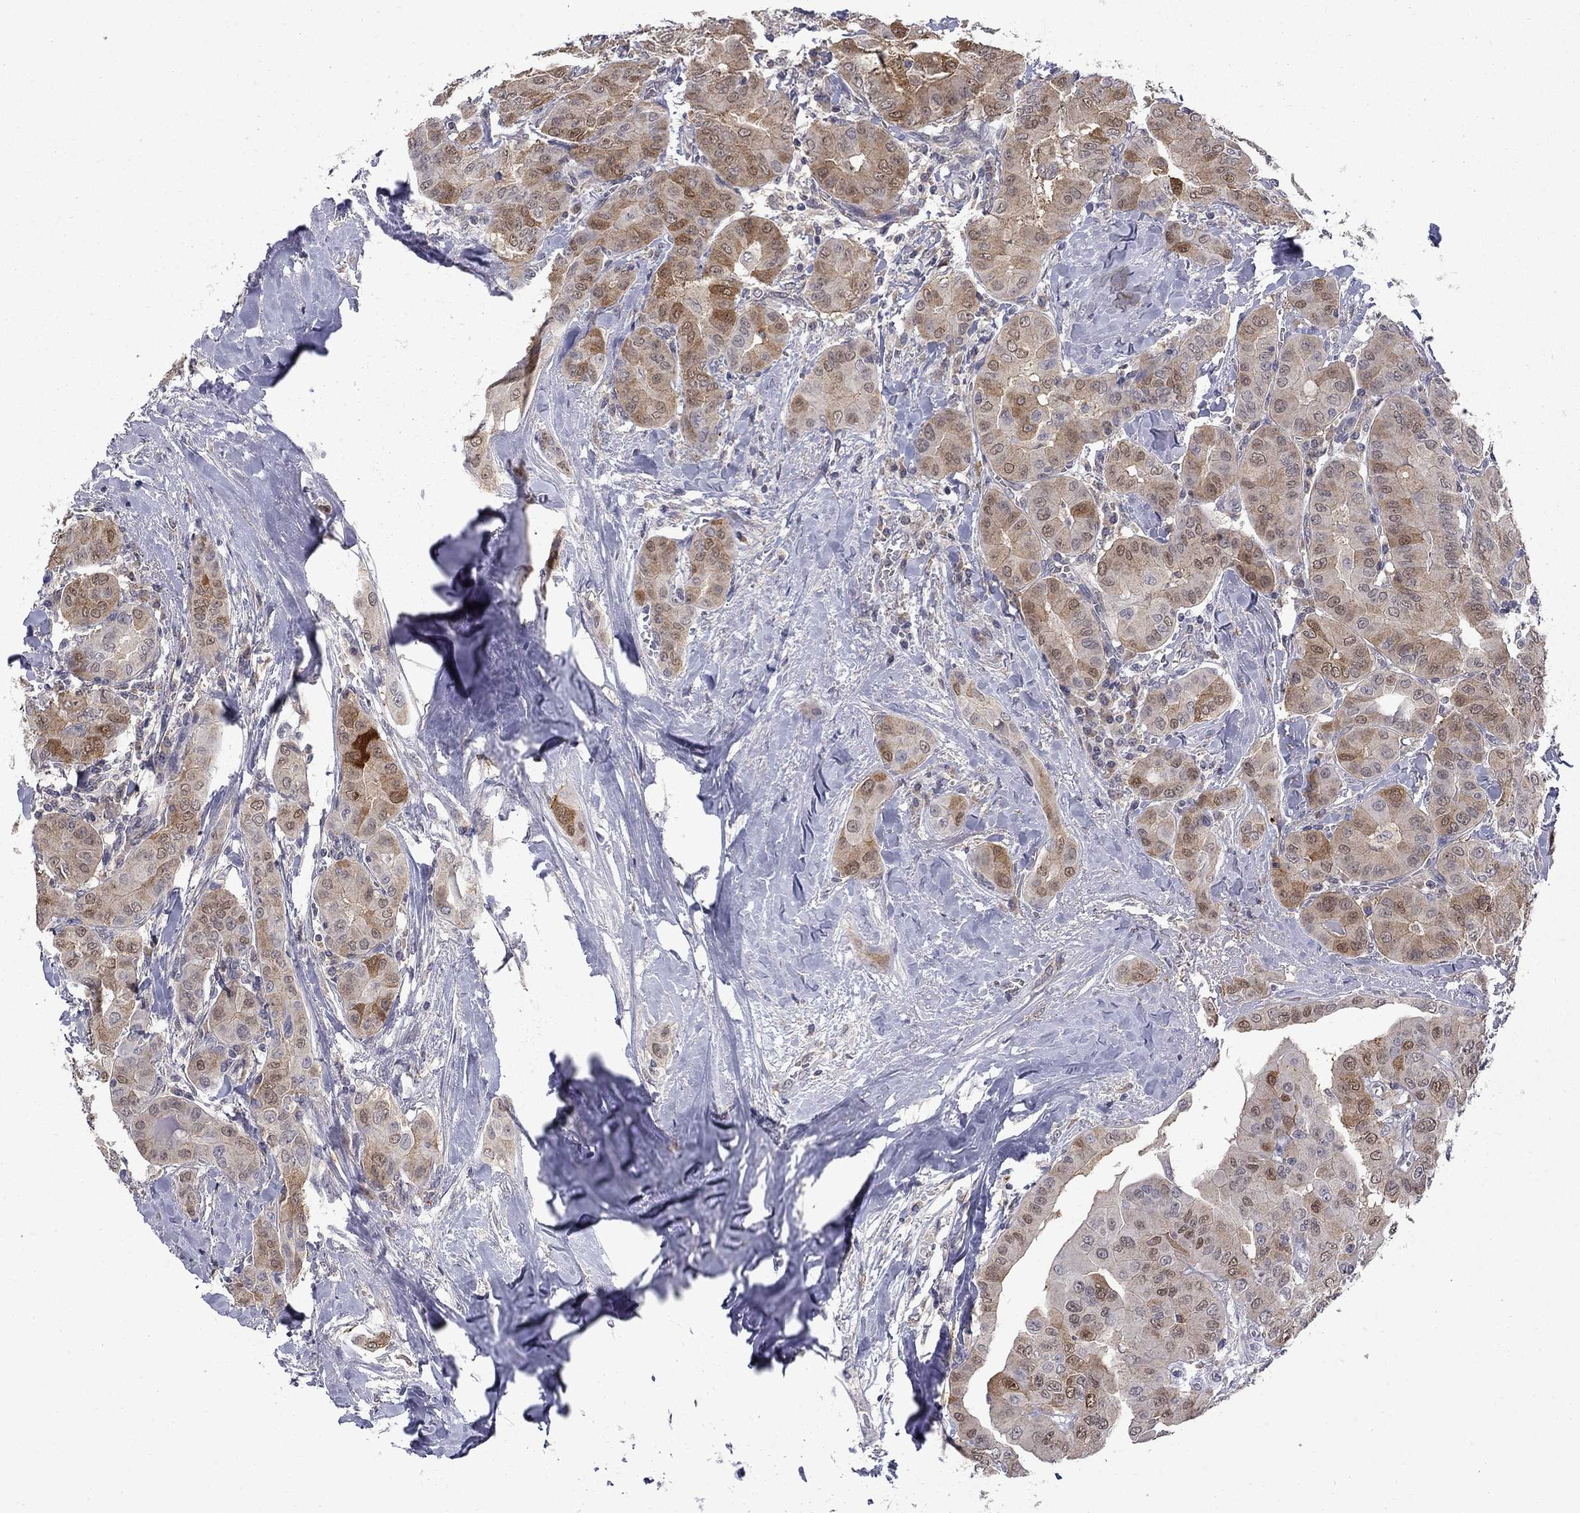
{"staining": {"intensity": "strong", "quantity": "<25%", "location": "cytoplasmic/membranous,nuclear"}, "tissue": "thyroid cancer", "cell_type": "Tumor cells", "image_type": "cancer", "snomed": [{"axis": "morphology", "description": "Papillary adenocarcinoma, NOS"}, {"axis": "topography", "description": "Thyroid gland"}], "caption": "Tumor cells reveal medium levels of strong cytoplasmic/membranous and nuclear expression in approximately <25% of cells in human thyroid cancer (papillary adenocarcinoma).", "gene": "PCBP3", "patient": {"sex": "female", "age": 37}}